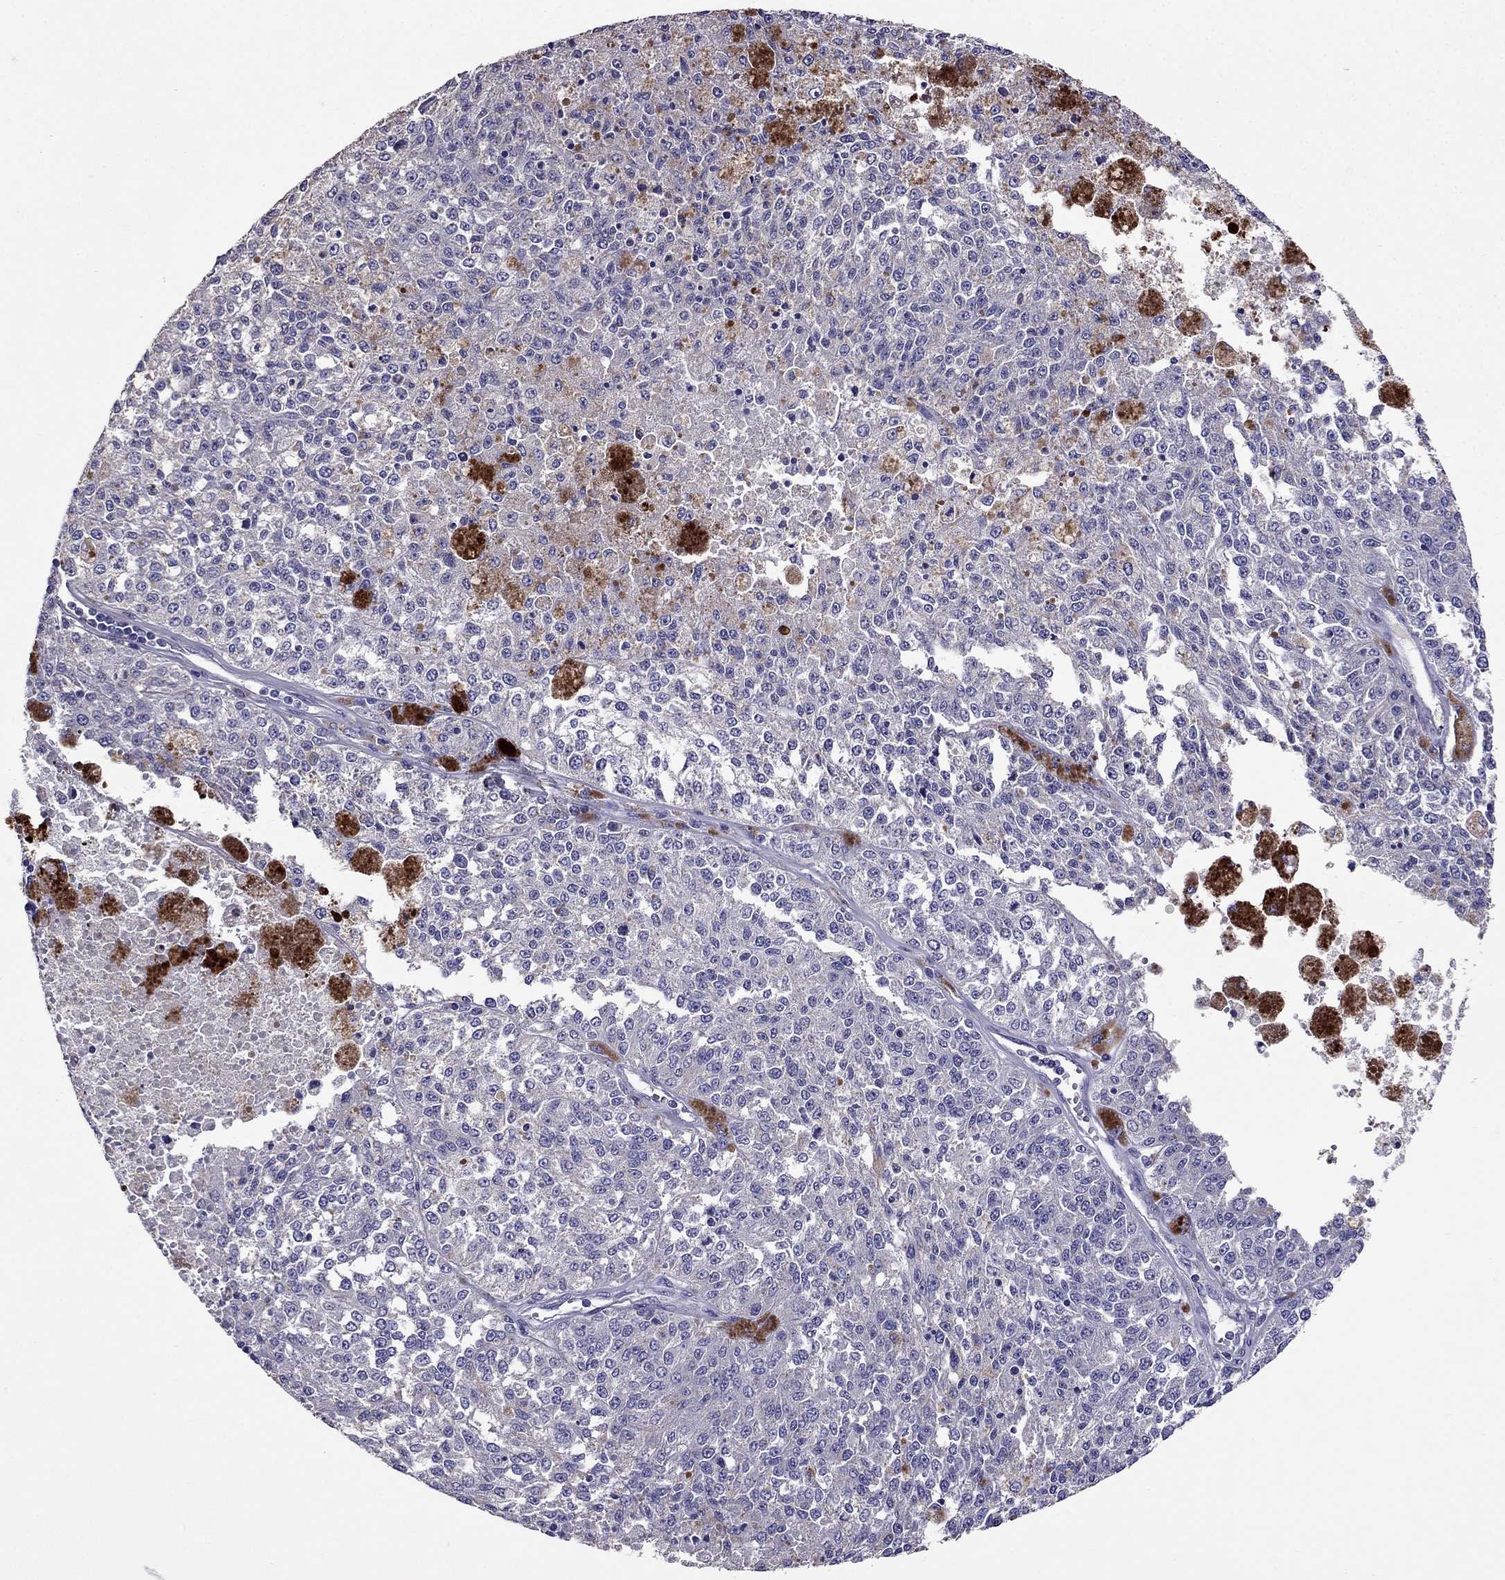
{"staining": {"intensity": "negative", "quantity": "none", "location": "none"}, "tissue": "melanoma", "cell_type": "Tumor cells", "image_type": "cancer", "snomed": [{"axis": "morphology", "description": "Malignant melanoma, Metastatic site"}, {"axis": "topography", "description": "Lymph node"}], "caption": "Immunohistochemical staining of human malignant melanoma (metastatic site) reveals no significant staining in tumor cells.", "gene": "NKX3-1", "patient": {"sex": "female", "age": 64}}